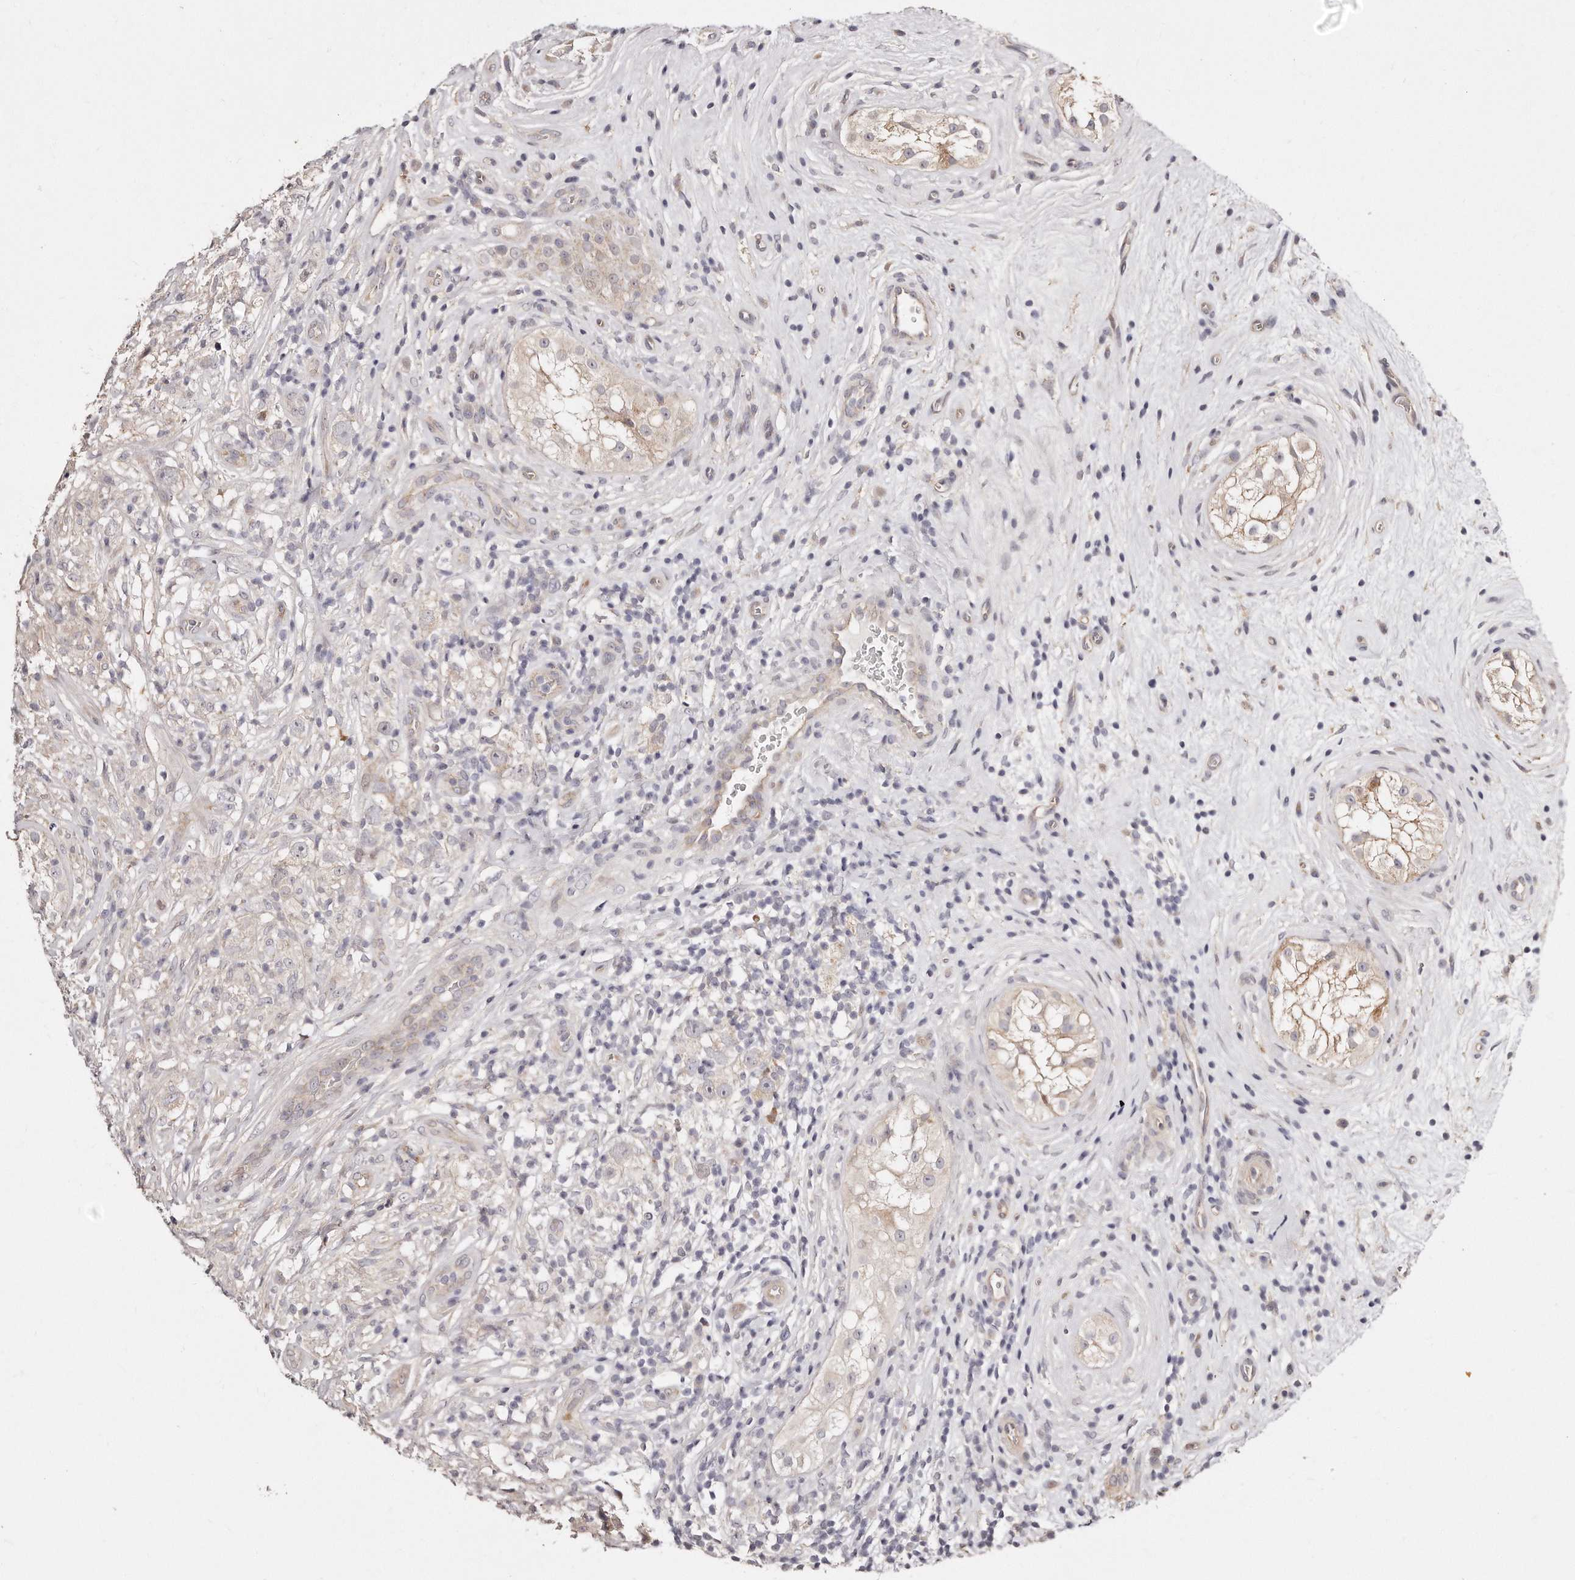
{"staining": {"intensity": "negative", "quantity": "none", "location": "none"}, "tissue": "testis cancer", "cell_type": "Tumor cells", "image_type": "cancer", "snomed": [{"axis": "morphology", "description": "Seminoma, NOS"}, {"axis": "topography", "description": "Testis"}], "caption": "Image shows no protein expression in tumor cells of testis seminoma tissue.", "gene": "CASZ1", "patient": {"sex": "male", "age": 49}}